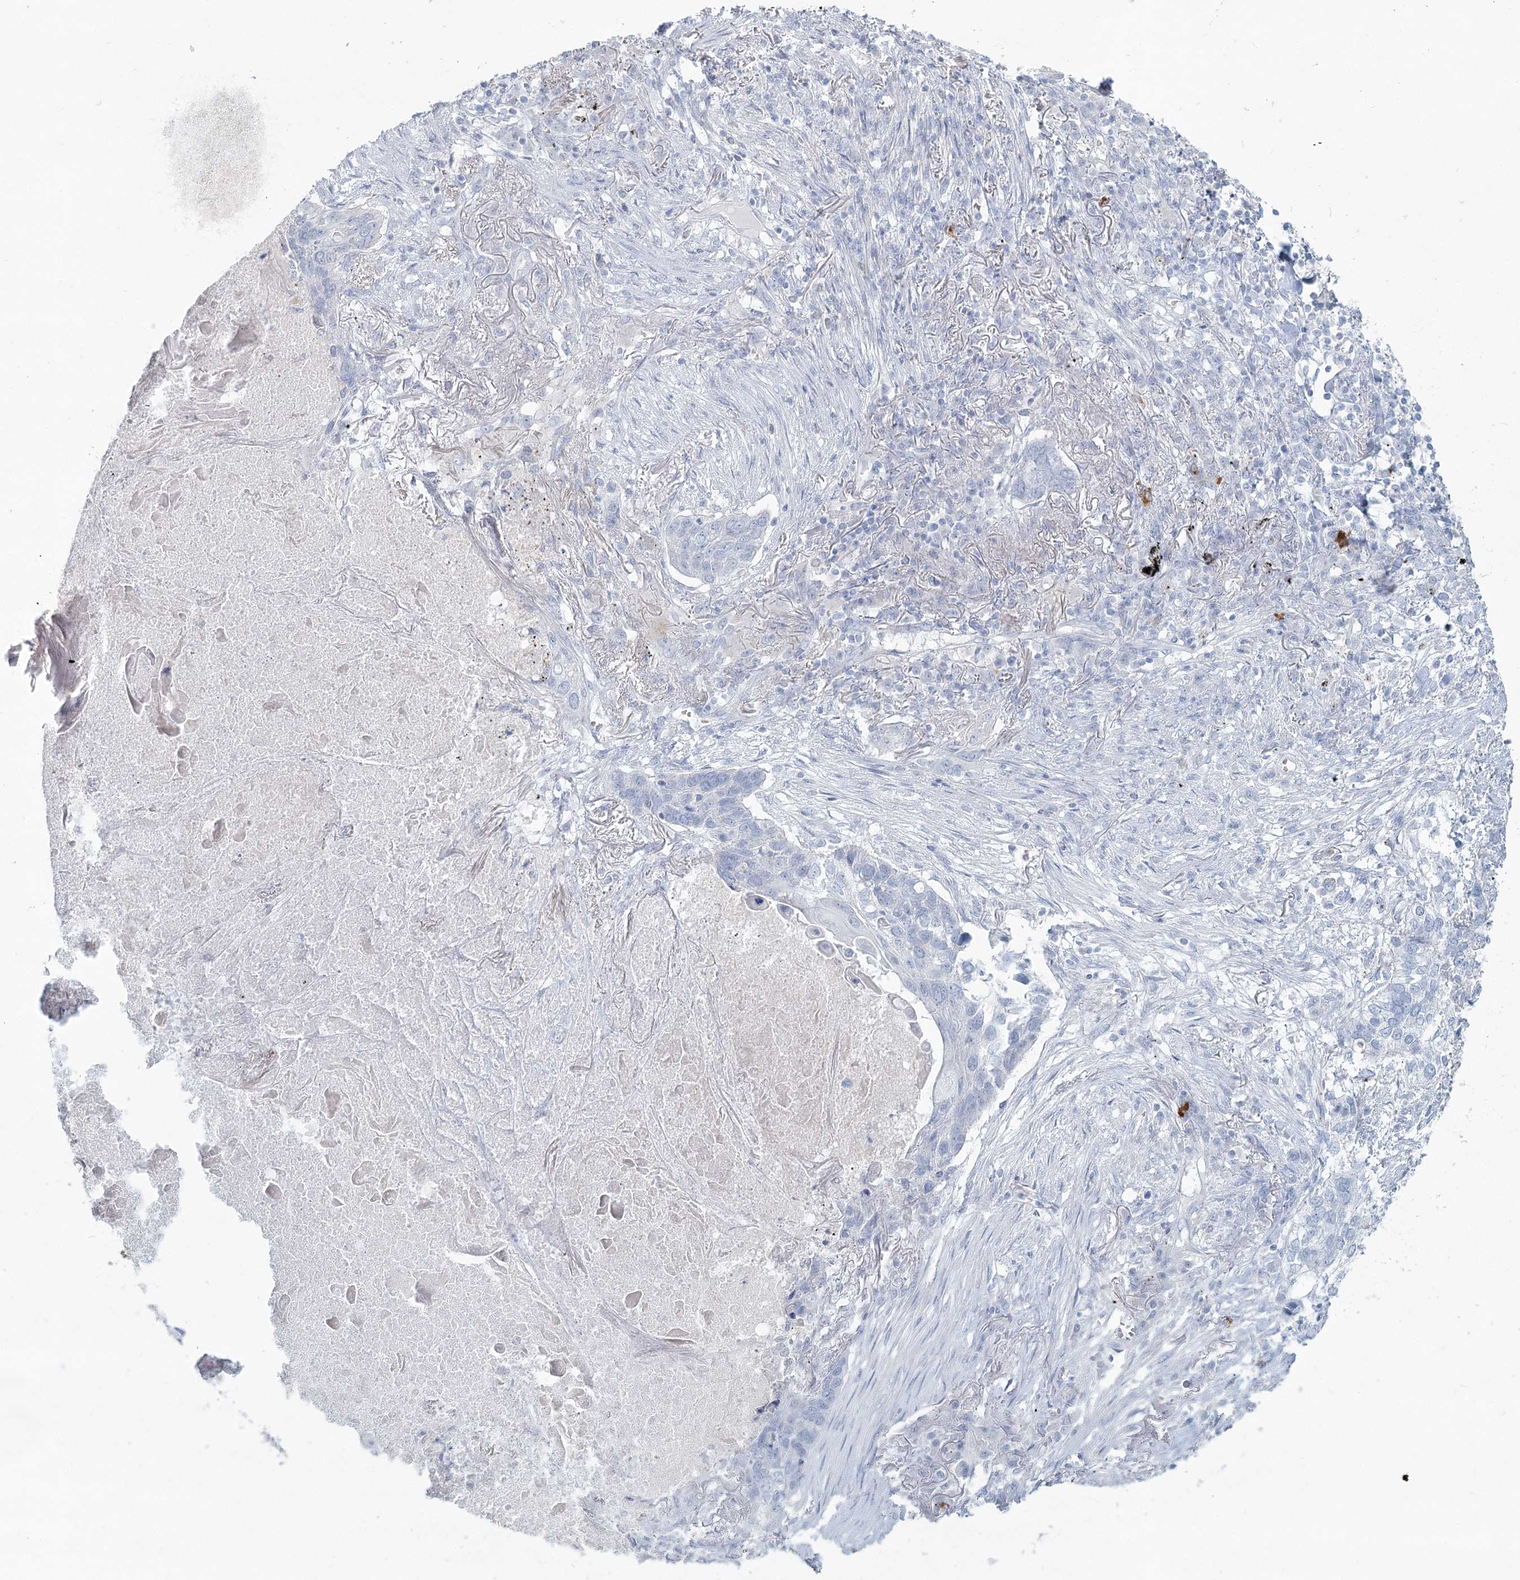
{"staining": {"intensity": "negative", "quantity": "none", "location": "none"}, "tissue": "lung cancer", "cell_type": "Tumor cells", "image_type": "cancer", "snomed": [{"axis": "morphology", "description": "Squamous cell carcinoma, NOS"}, {"axis": "topography", "description": "Lung"}], "caption": "Immunohistochemistry photomicrograph of neoplastic tissue: lung cancer stained with DAB (3,3'-diaminobenzidine) reveals no significant protein expression in tumor cells.", "gene": "LRP2BP", "patient": {"sex": "female", "age": 63}}